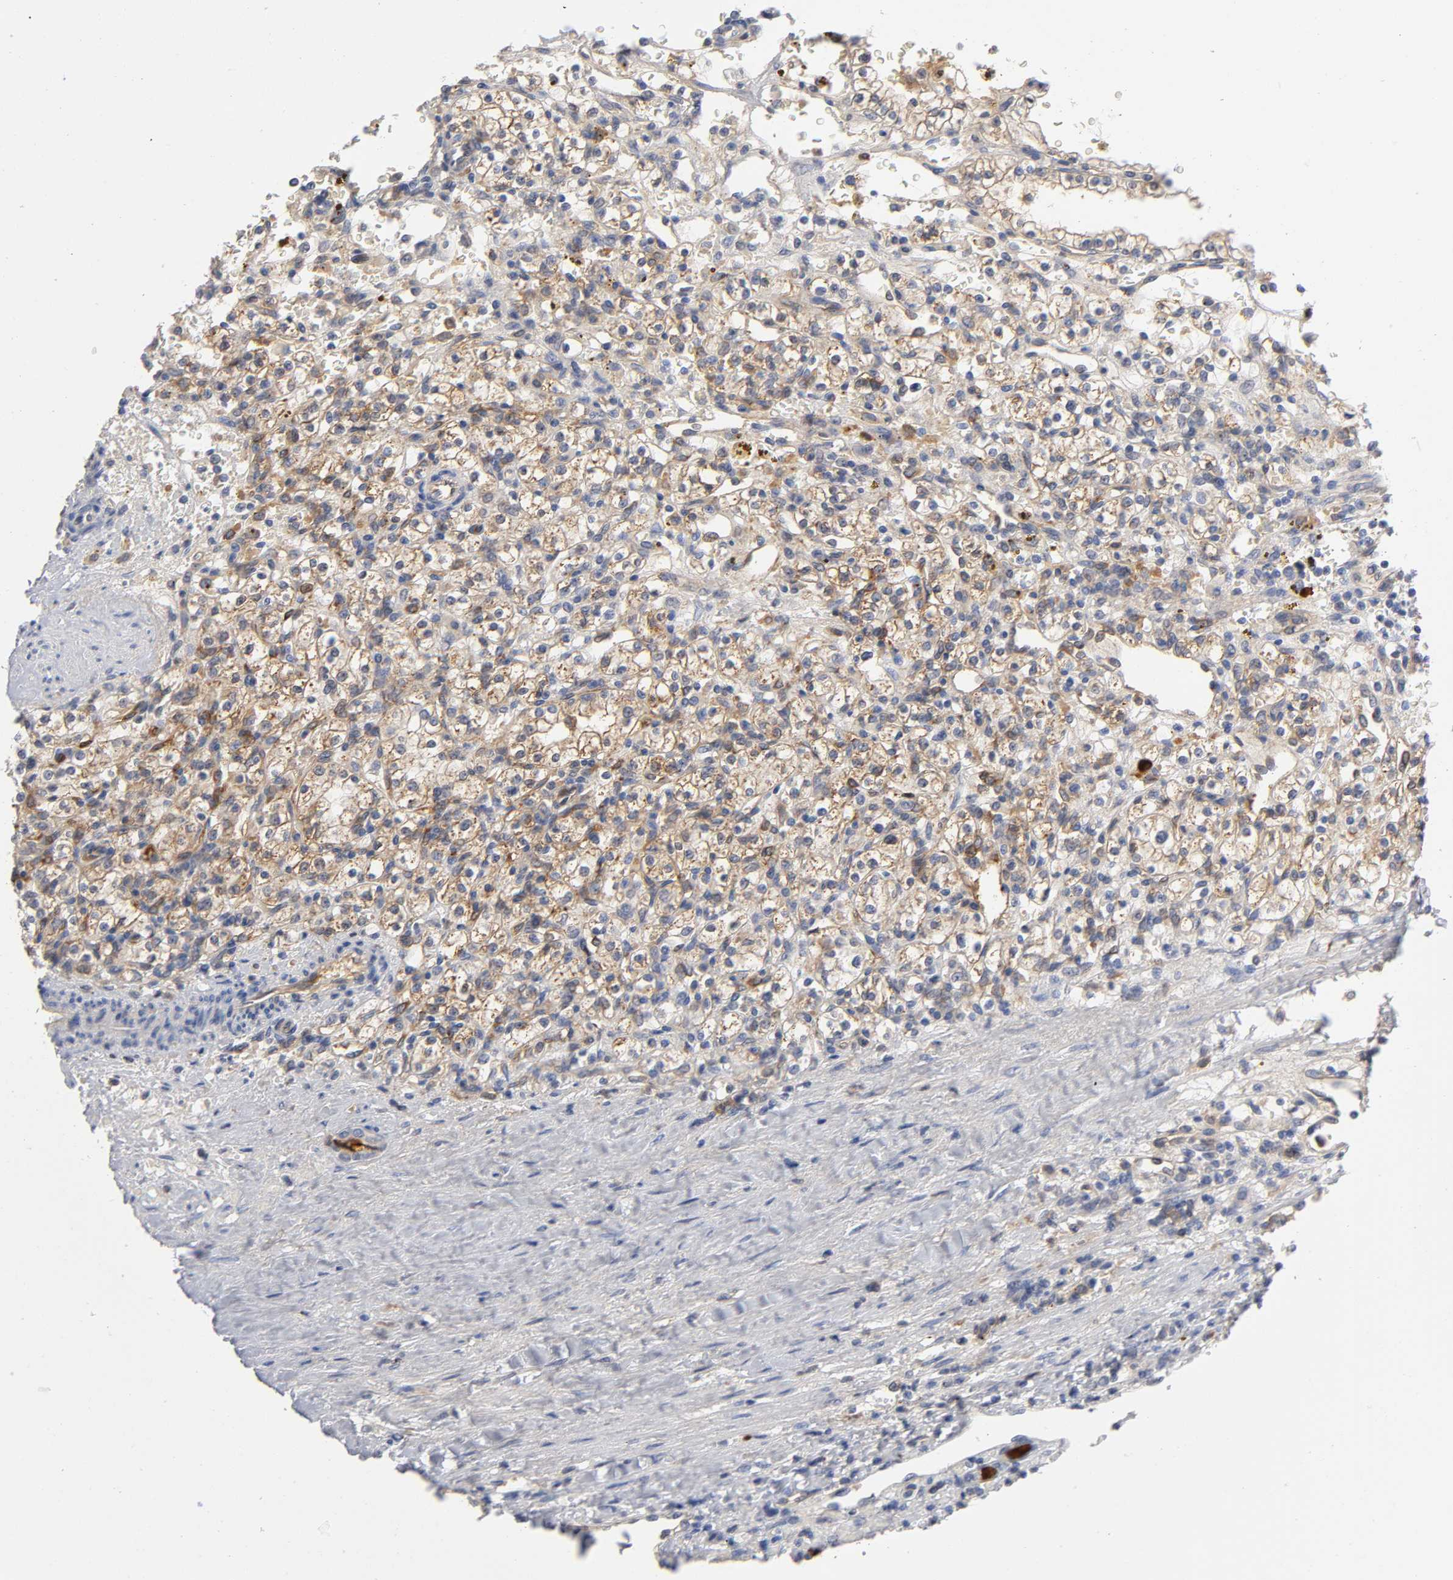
{"staining": {"intensity": "weak", "quantity": ">75%", "location": "cytoplasmic/membranous"}, "tissue": "renal cancer", "cell_type": "Tumor cells", "image_type": "cancer", "snomed": [{"axis": "morphology", "description": "Normal tissue, NOS"}, {"axis": "morphology", "description": "Adenocarcinoma, NOS"}, {"axis": "topography", "description": "Kidney"}], "caption": "Human renal cancer stained with a protein marker shows weak staining in tumor cells.", "gene": "NOVA1", "patient": {"sex": "female", "age": 55}}